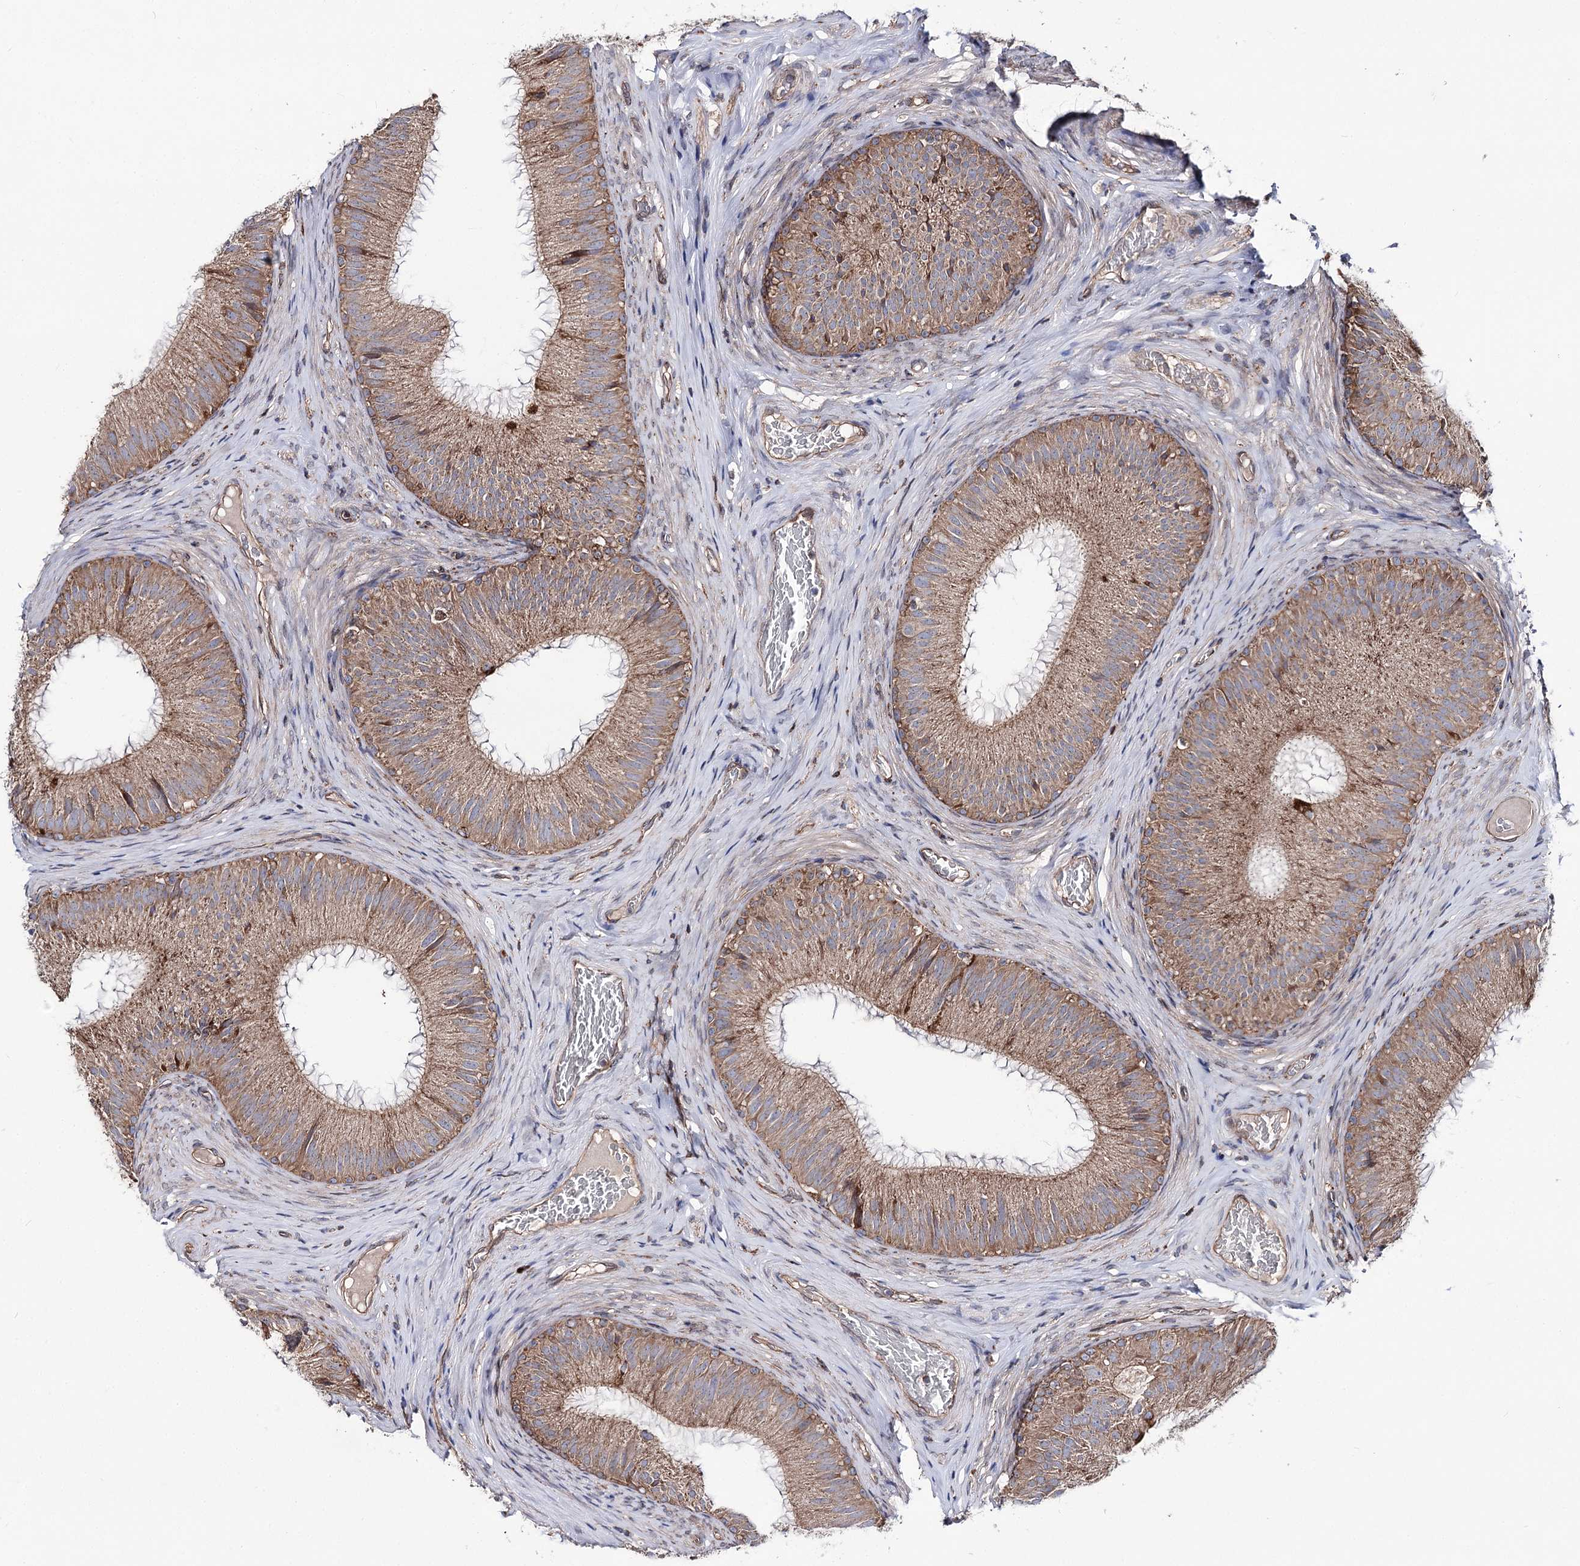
{"staining": {"intensity": "moderate", "quantity": ">75%", "location": "cytoplasmic/membranous"}, "tissue": "epididymis", "cell_type": "Glandular cells", "image_type": "normal", "snomed": [{"axis": "morphology", "description": "Normal tissue, NOS"}, {"axis": "topography", "description": "Epididymis"}], "caption": "The photomicrograph reveals immunohistochemical staining of normal epididymis. There is moderate cytoplasmic/membranous staining is present in approximately >75% of glandular cells.", "gene": "MSANTD2", "patient": {"sex": "male", "age": 34}}